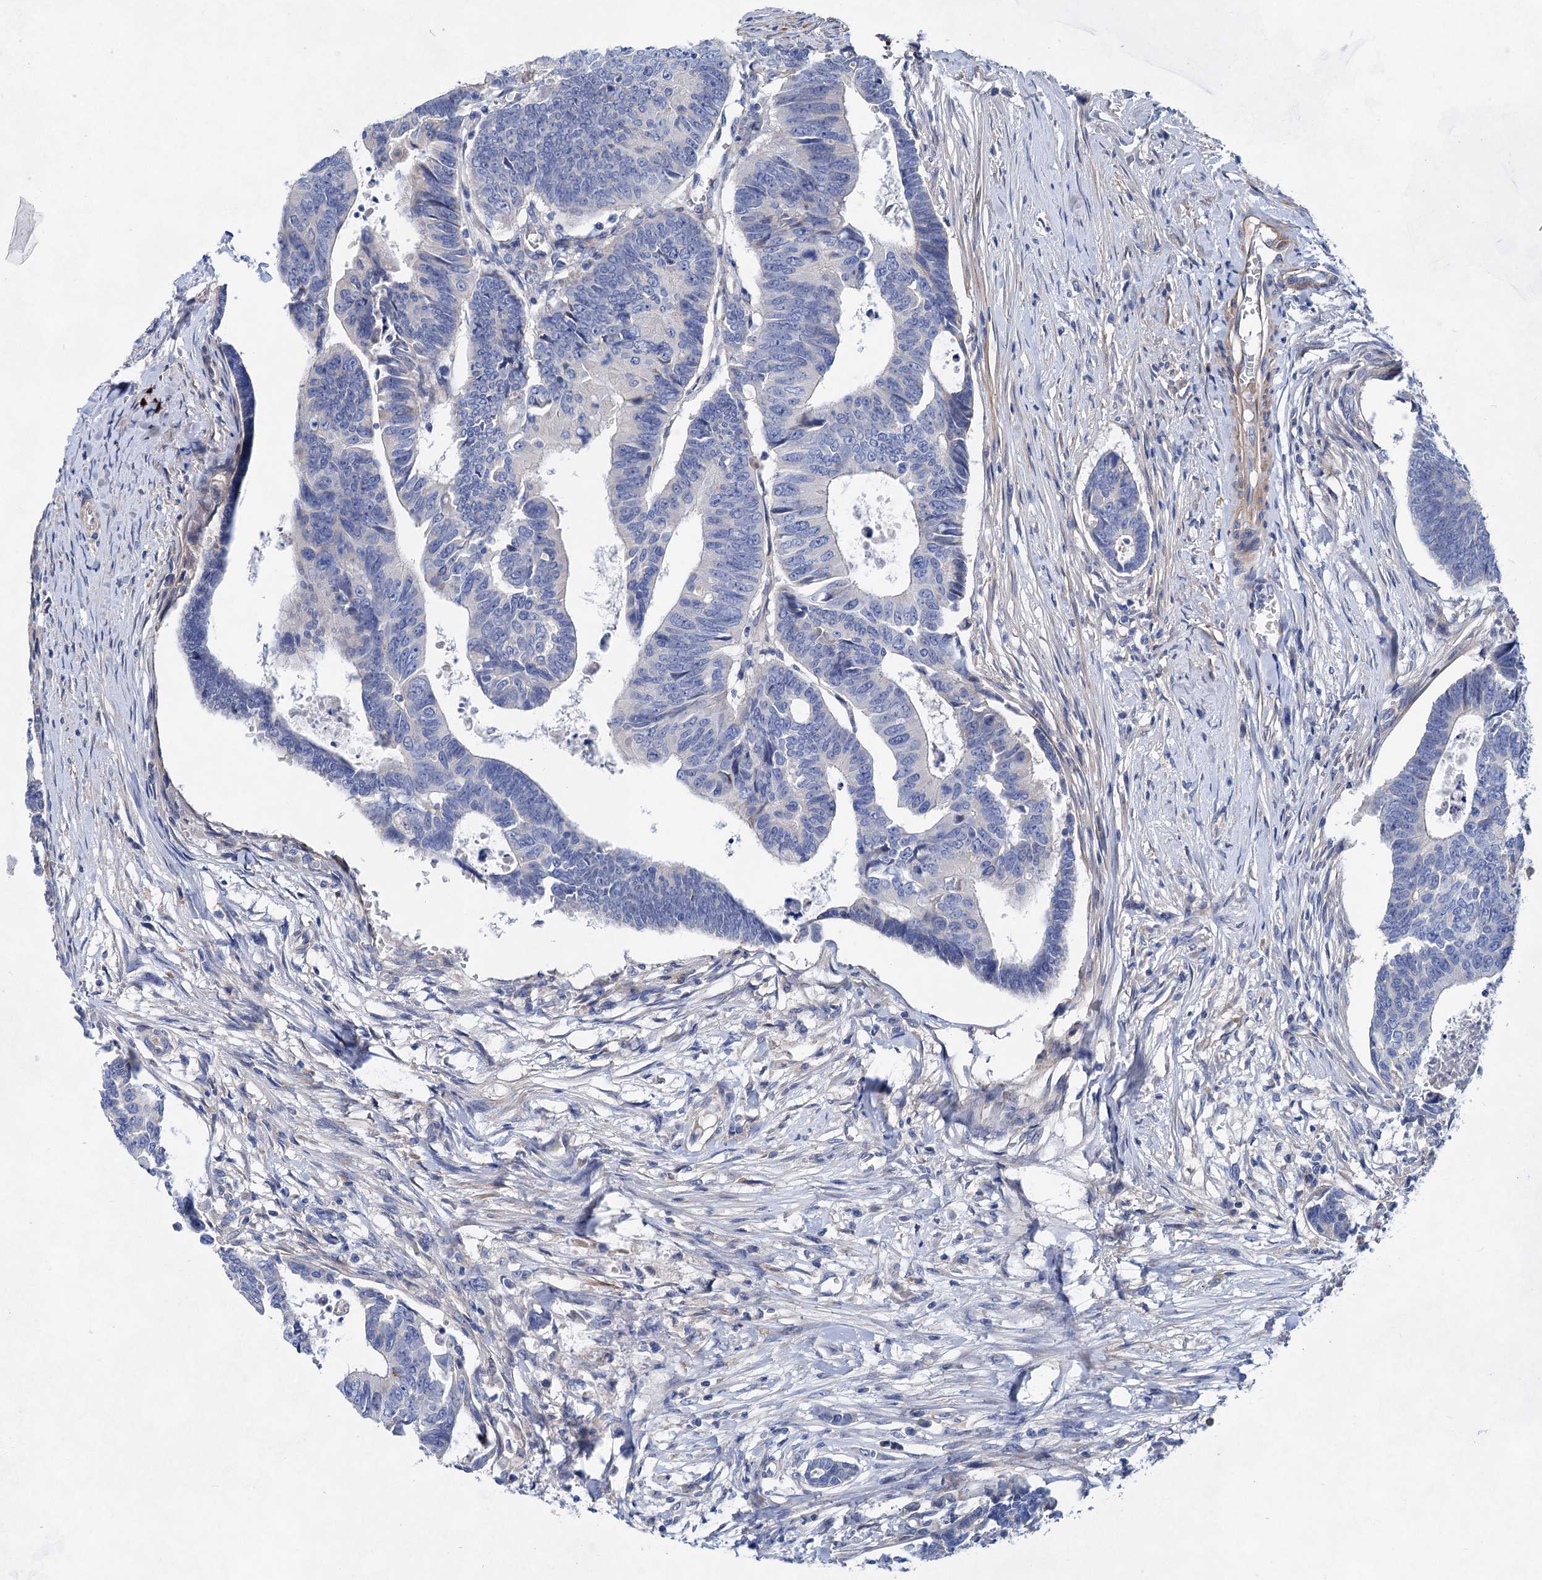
{"staining": {"intensity": "negative", "quantity": "none", "location": "none"}, "tissue": "colorectal cancer", "cell_type": "Tumor cells", "image_type": "cancer", "snomed": [{"axis": "morphology", "description": "Adenocarcinoma, NOS"}, {"axis": "topography", "description": "Rectum"}], "caption": "Human colorectal cancer (adenocarcinoma) stained for a protein using immunohistochemistry (IHC) displays no positivity in tumor cells.", "gene": "GPR155", "patient": {"sex": "female", "age": 65}}